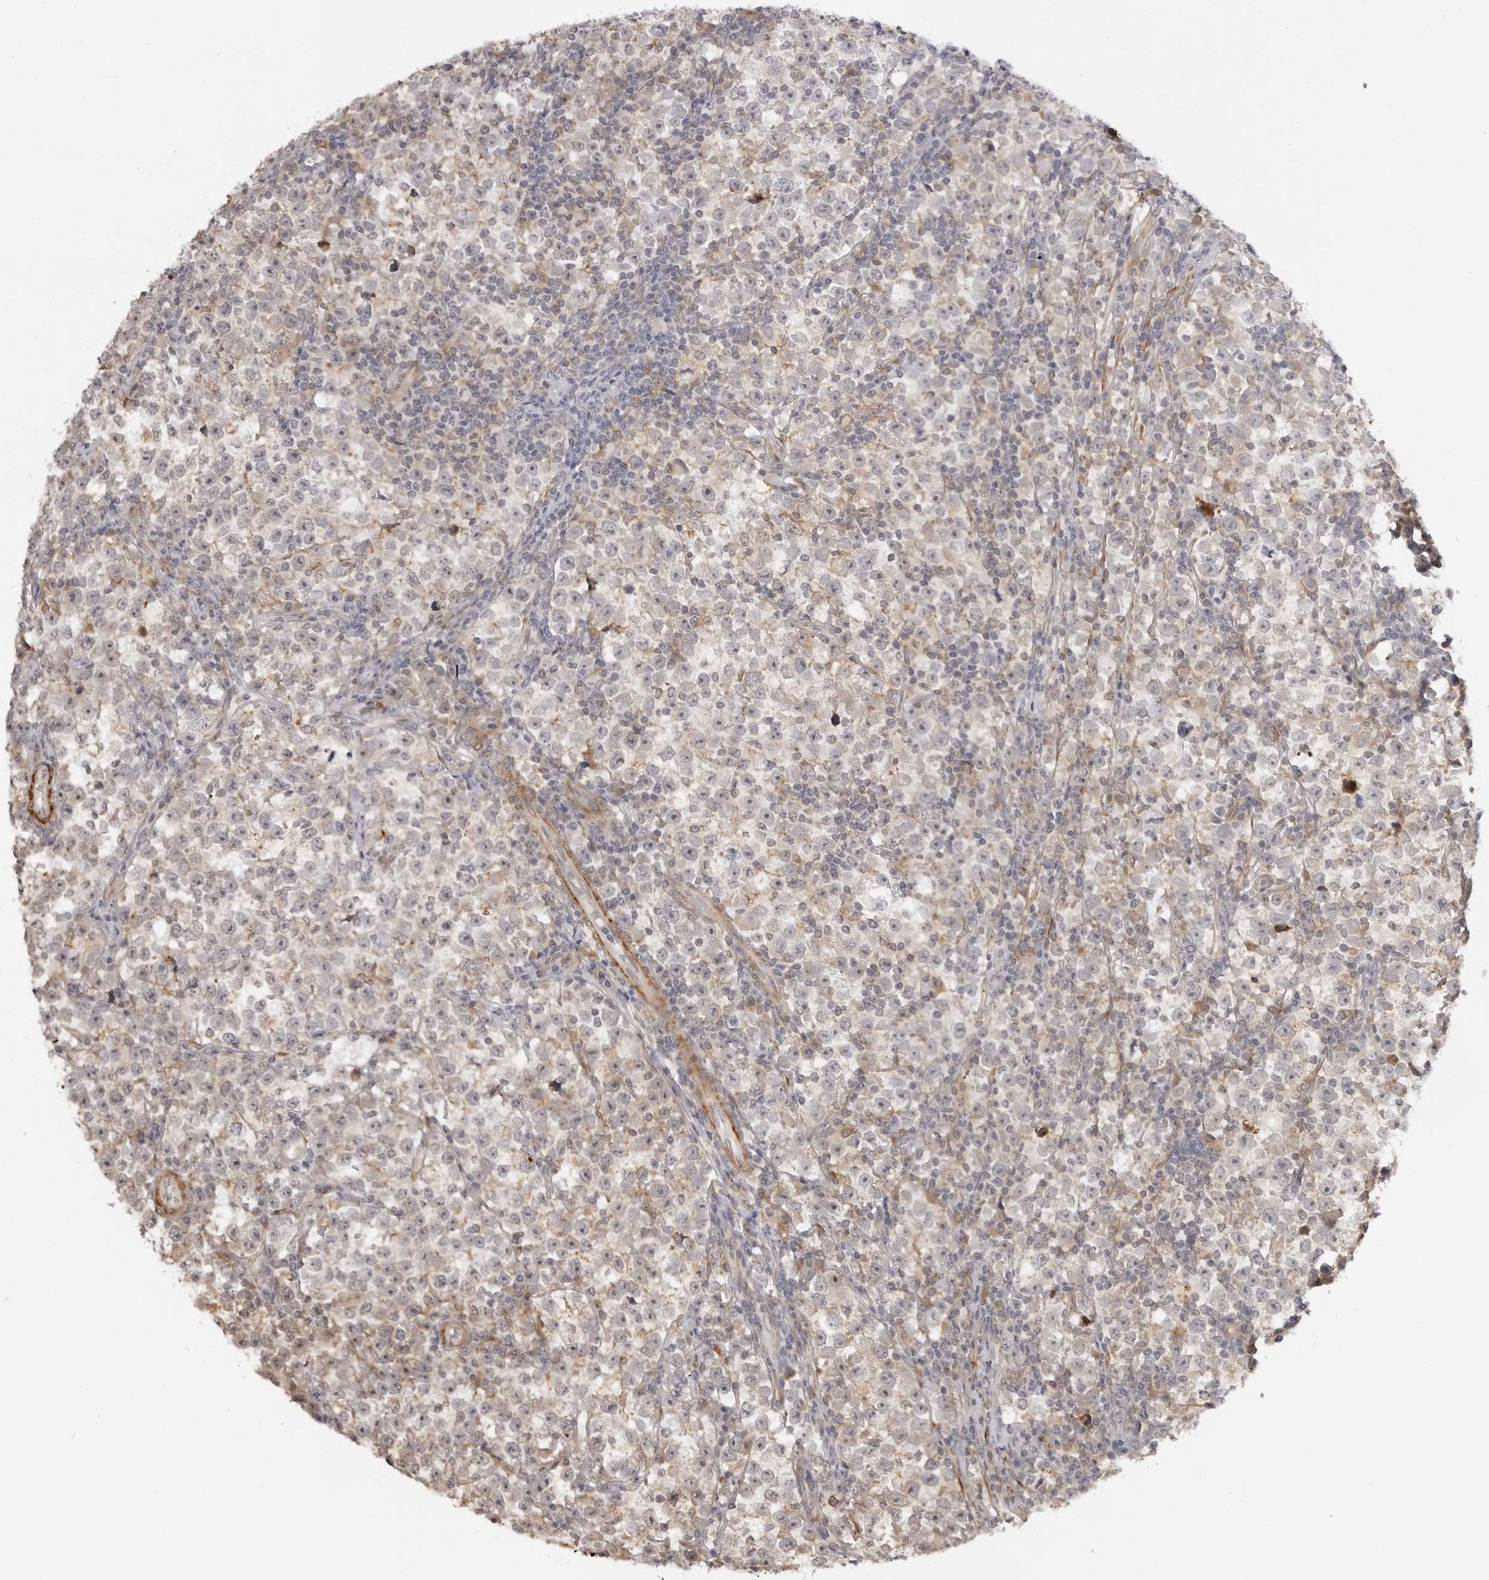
{"staining": {"intensity": "negative", "quantity": "none", "location": "none"}, "tissue": "testis cancer", "cell_type": "Tumor cells", "image_type": "cancer", "snomed": [{"axis": "morphology", "description": "Normal tissue, NOS"}, {"axis": "morphology", "description": "Seminoma, NOS"}, {"axis": "topography", "description": "Testis"}], "caption": "High magnification brightfield microscopy of testis cancer stained with DAB (brown) and counterstained with hematoxylin (blue): tumor cells show no significant positivity.", "gene": "SRGAP2", "patient": {"sex": "male", "age": 43}}